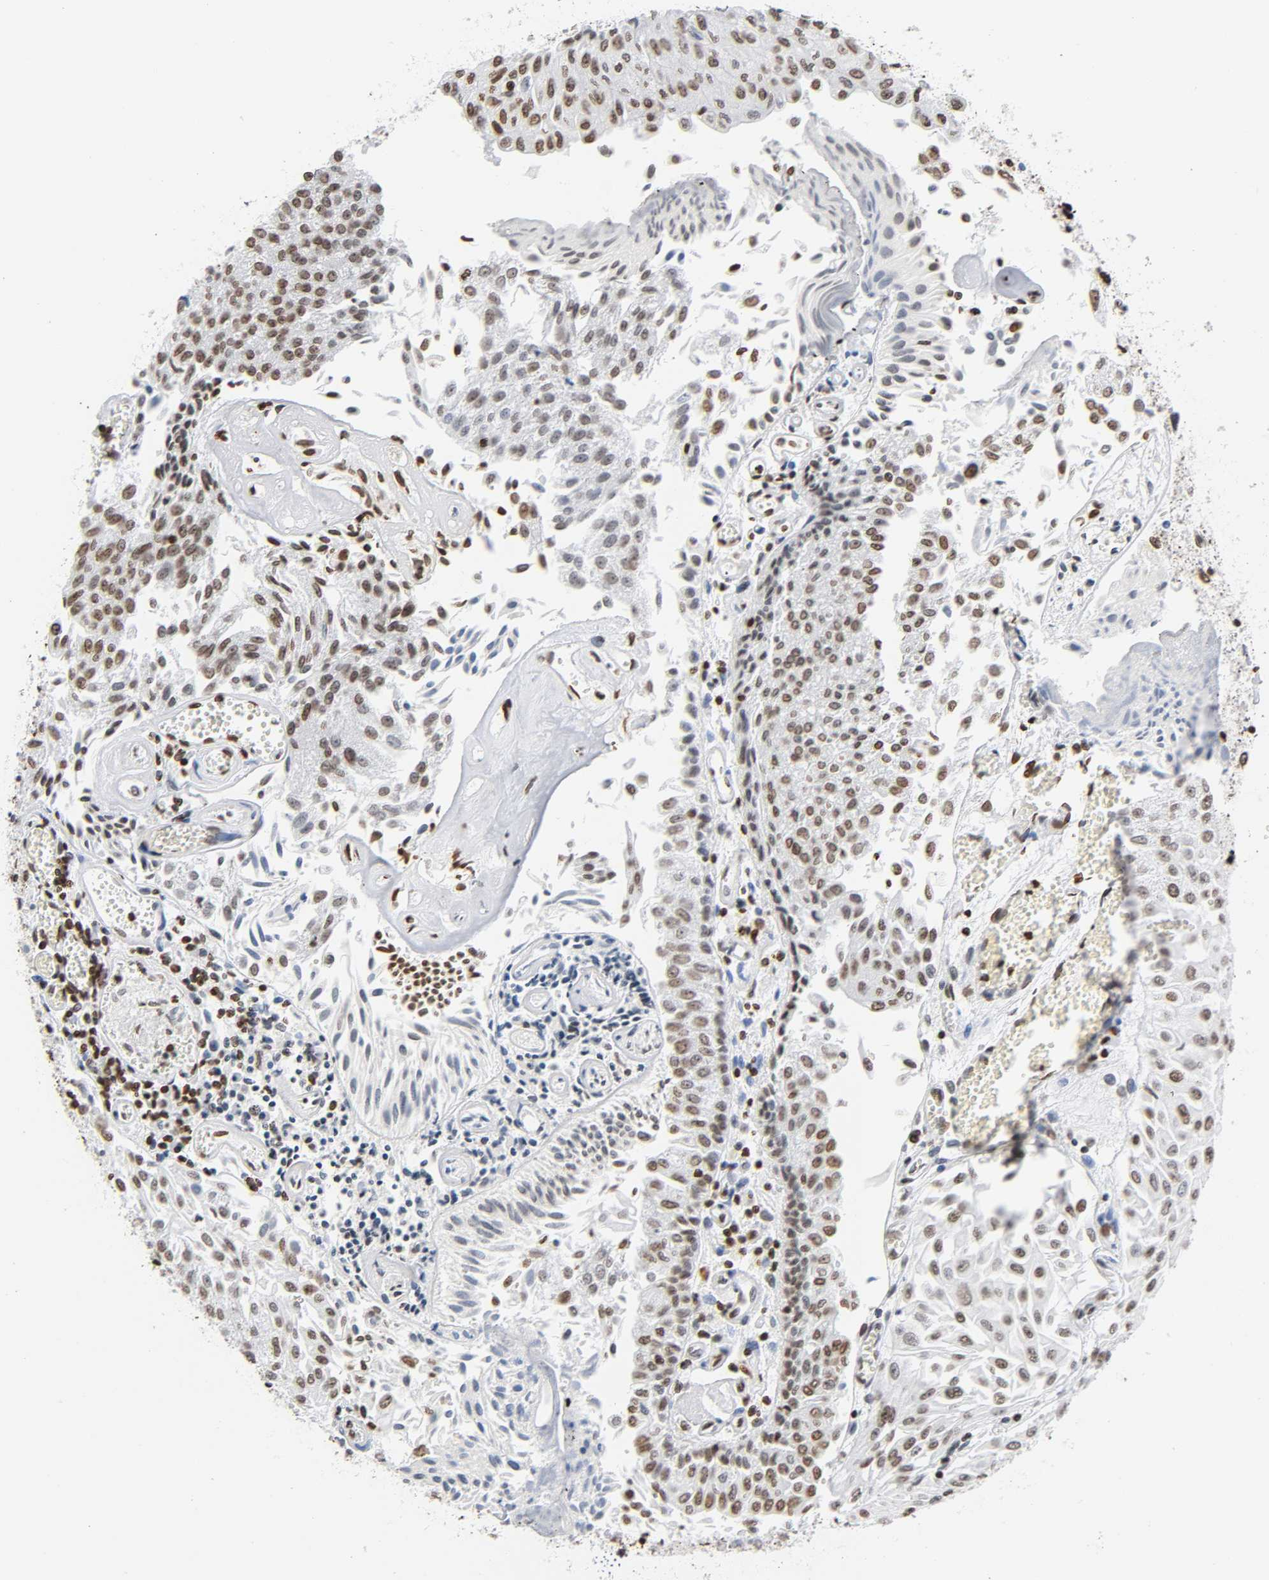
{"staining": {"intensity": "moderate", "quantity": ">75%", "location": "nuclear"}, "tissue": "urothelial cancer", "cell_type": "Tumor cells", "image_type": "cancer", "snomed": [{"axis": "morphology", "description": "Urothelial carcinoma, Low grade"}, {"axis": "topography", "description": "Urinary bladder"}], "caption": "The immunohistochemical stain highlights moderate nuclear expression in tumor cells of low-grade urothelial carcinoma tissue.", "gene": "HOXA6", "patient": {"sex": "male", "age": 86}}